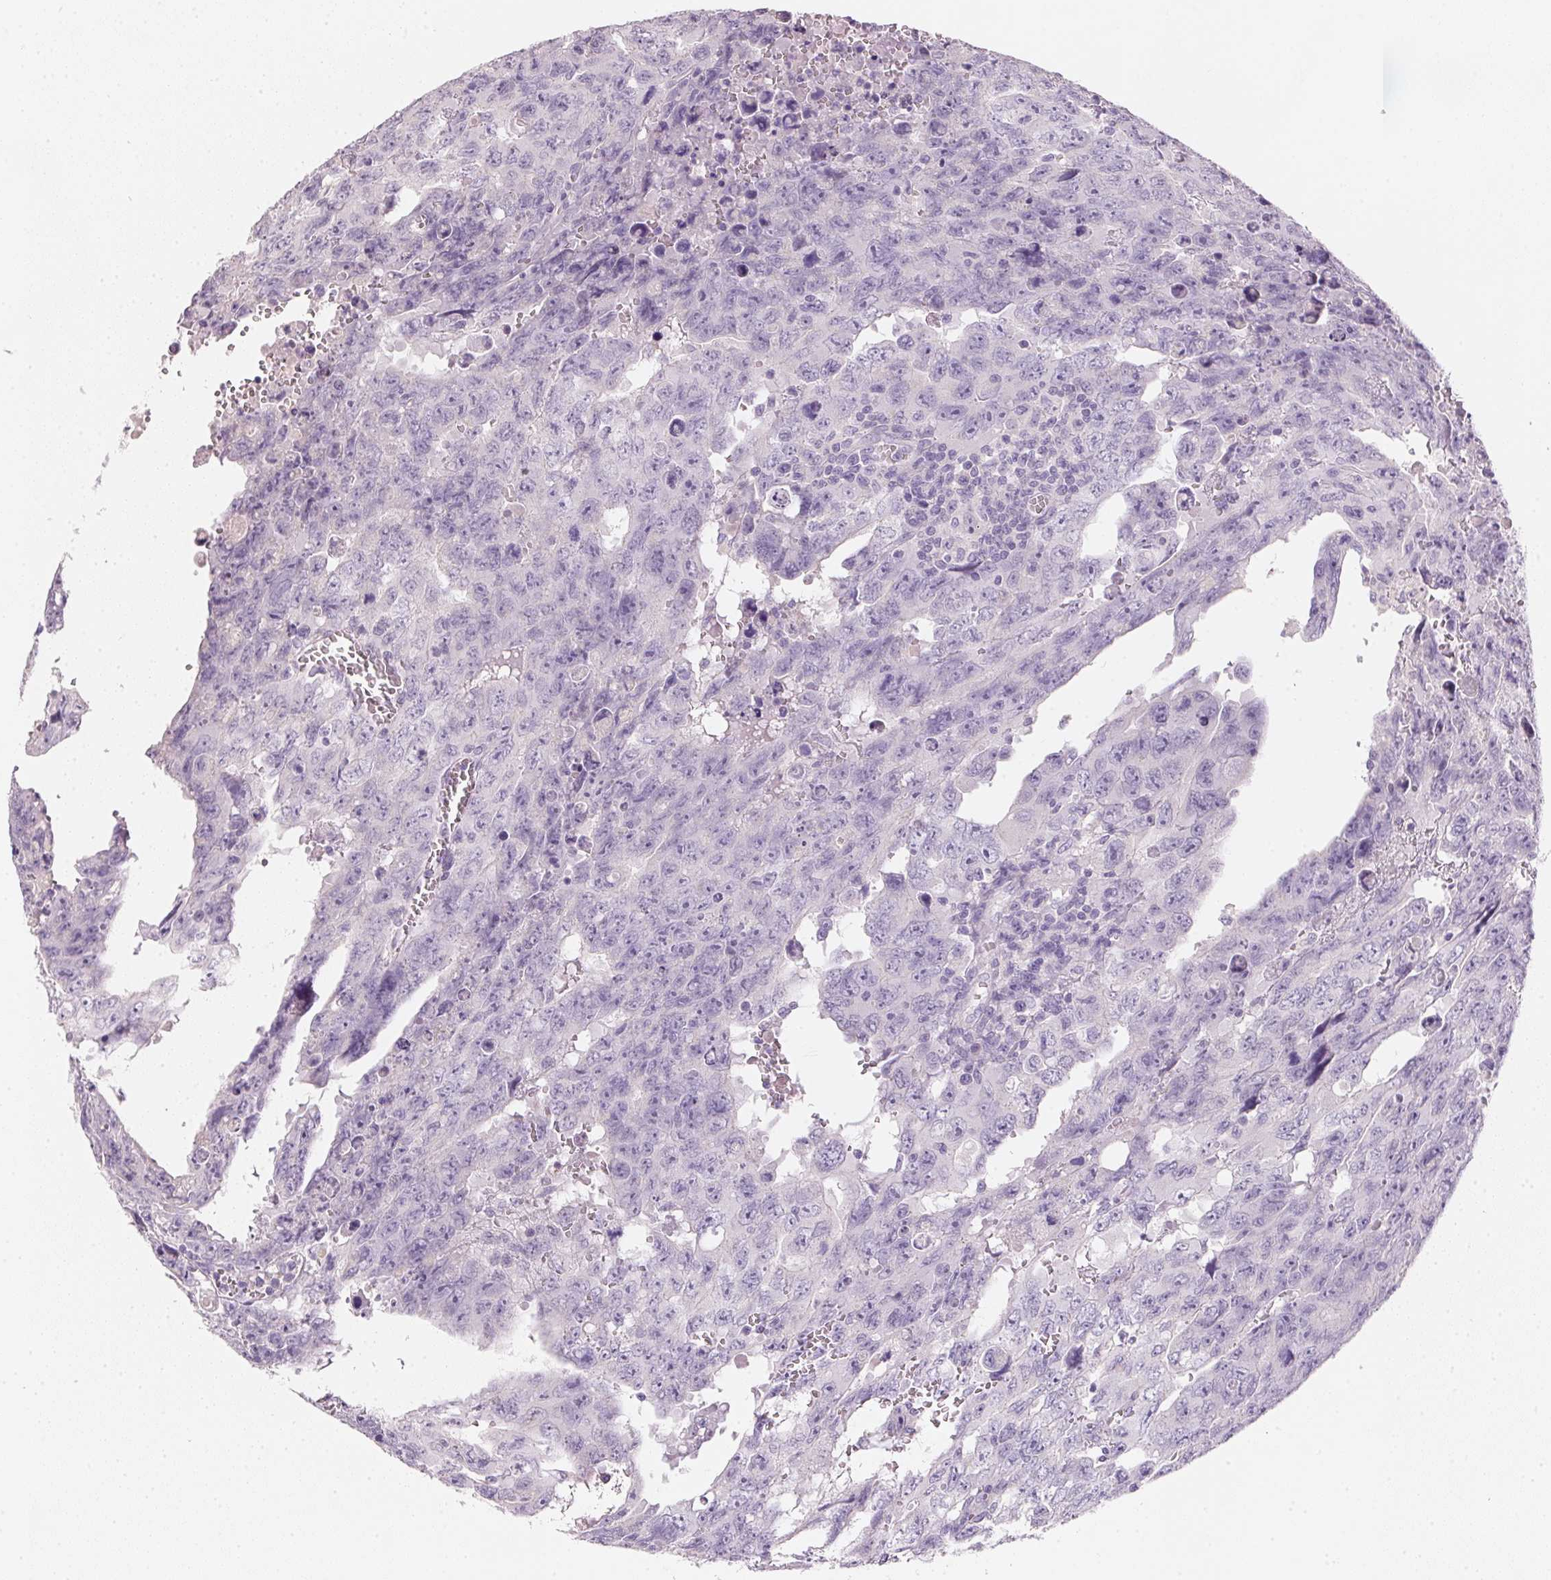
{"staining": {"intensity": "negative", "quantity": "none", "location": "none"}, "tissue": "testis cancer", "cell_type": "Tumor cells", "image_type": "cancer", "snomed": [{"axis": "morphology", "description": "Carcinoma, Embryonal, NOS"}, {"axis": "topography", "description": "Testis"}], "caption": "Immunohistochemical staining of embryonal carcinoma (testis) shows no significant positivity in tumor cells. (Stains: DAB immunohistochemistry with hematoxylin counter stain, Microscopy: brightfield microscopy at high magnification).", "gene": "HSD17B1", "patient": {"sex": "male", "age": 24}}